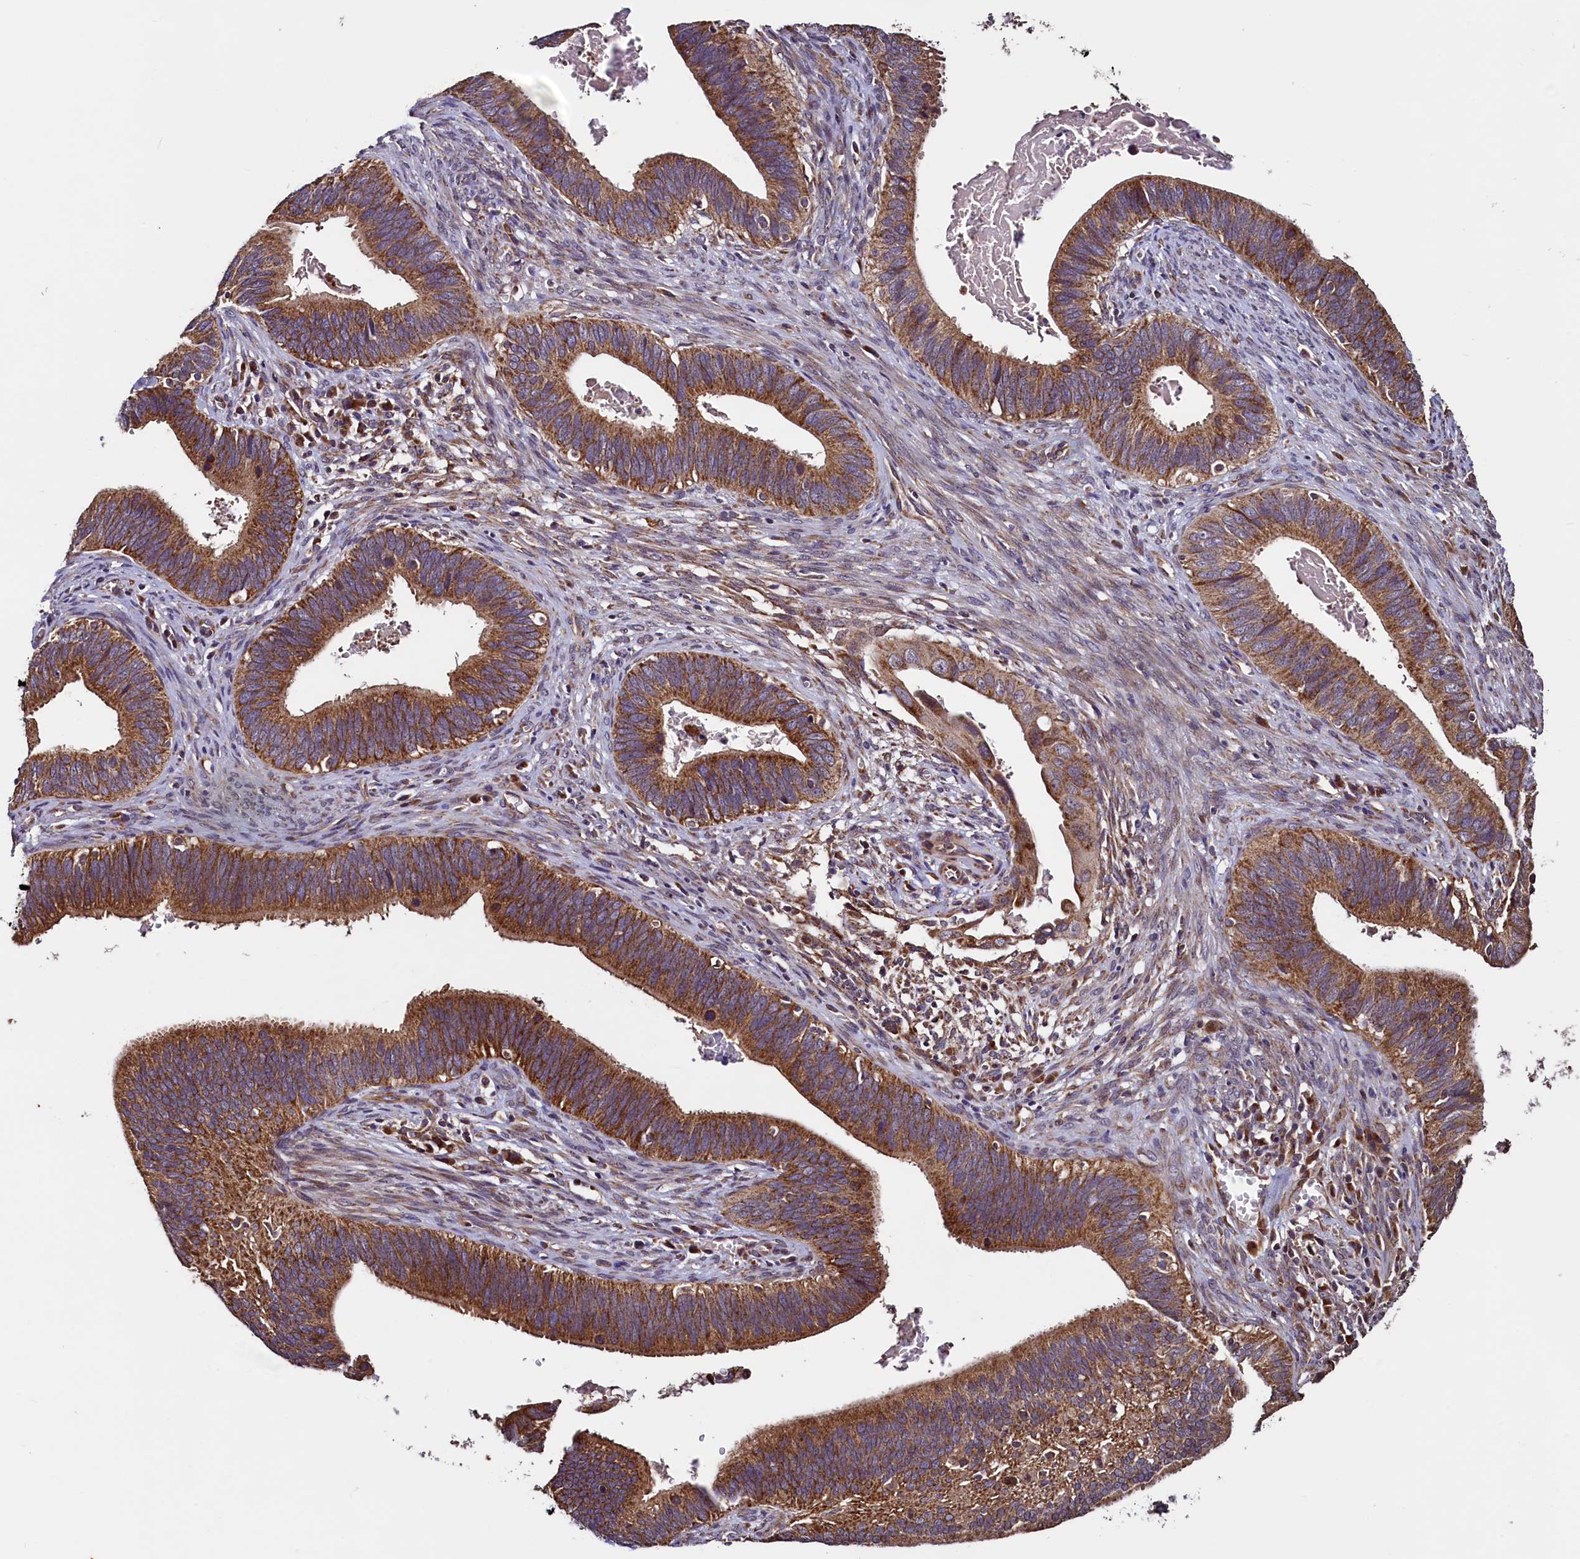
{"staining": {"intensity": "moderate", "quantity": ">75%", "location": "cytoplasmic/membranous"}, "tissue": "cervical cancer", "cell_type": "Tumor cells", "image_type": "cancer", "snomed": [{"axis": "morphology", "description": "Adenocarcinoma, NOS"}, {"axis": "topography", "description": "Cervix"}], "caption": "Human adenocarcinoma (cervical) stained for a protein (brown) demonstrates moderate cytoplasmic/membranous positive staining in approximately >75% of tumor cells.", "gene": "RBFA", "patient": {"sex": "female", "age": 42}}